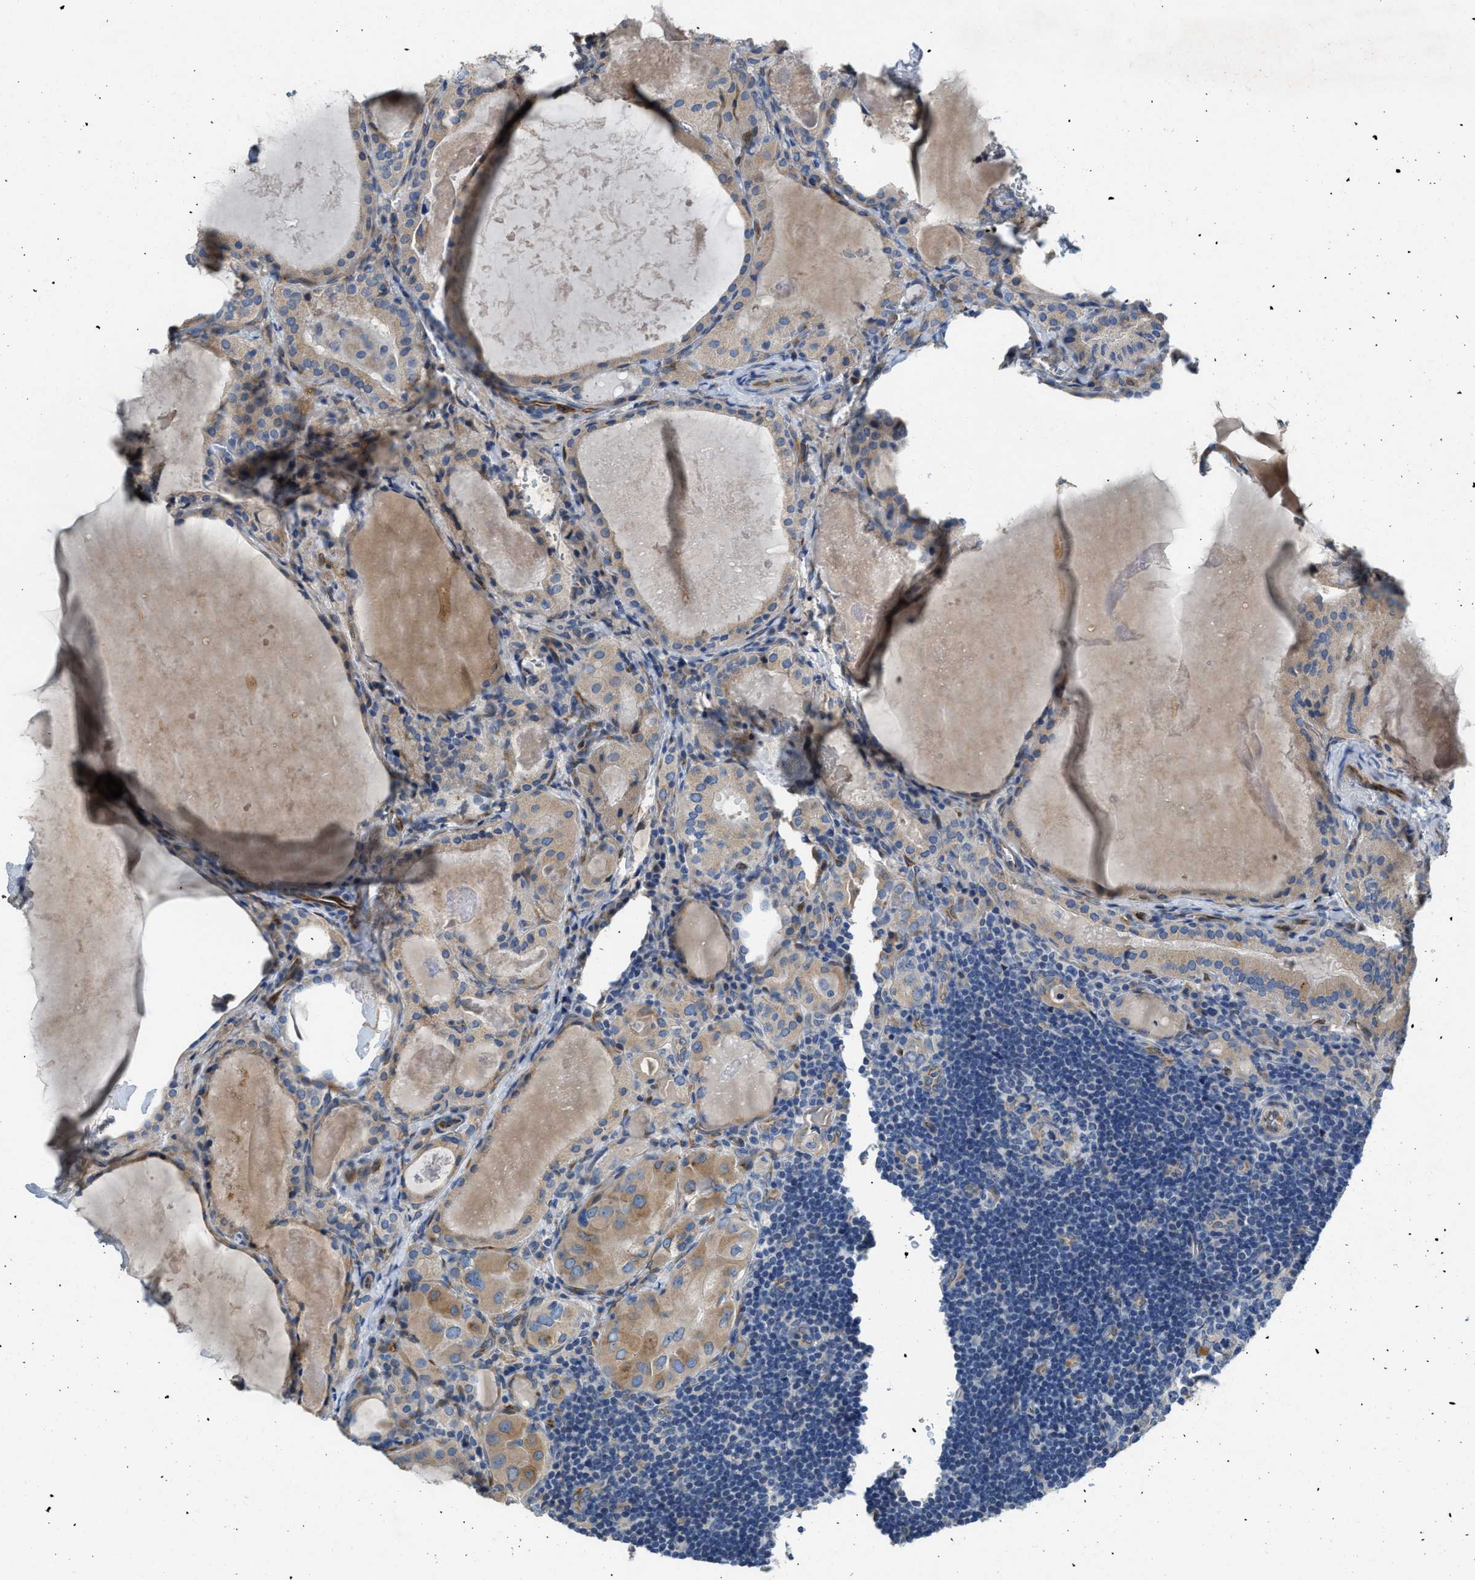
{"staining": {"intensity": "moderate", "quantity": "25%-75%", "location": "cytoplasmic/membranous"}, "tissue": "thyroid cancer", "cell_type": "Tumor cells", "image_type": "cancer", "snomed": [{"axis": "morphology", "description": "Papillary adenocarcinoma, NOS"}, {"axis": "topography", "description": "Thyroid gland"}], "caption": "About 25%-75% of tumor cells in human thyroid cancer (papillary adenocarcinoma) exhibit moderate cytoplasmic/membranous protein expression as visualized by brown immunohistochemical staining.", "gene": "GGCX", "patient": {"sex": "female", "age": 42}}